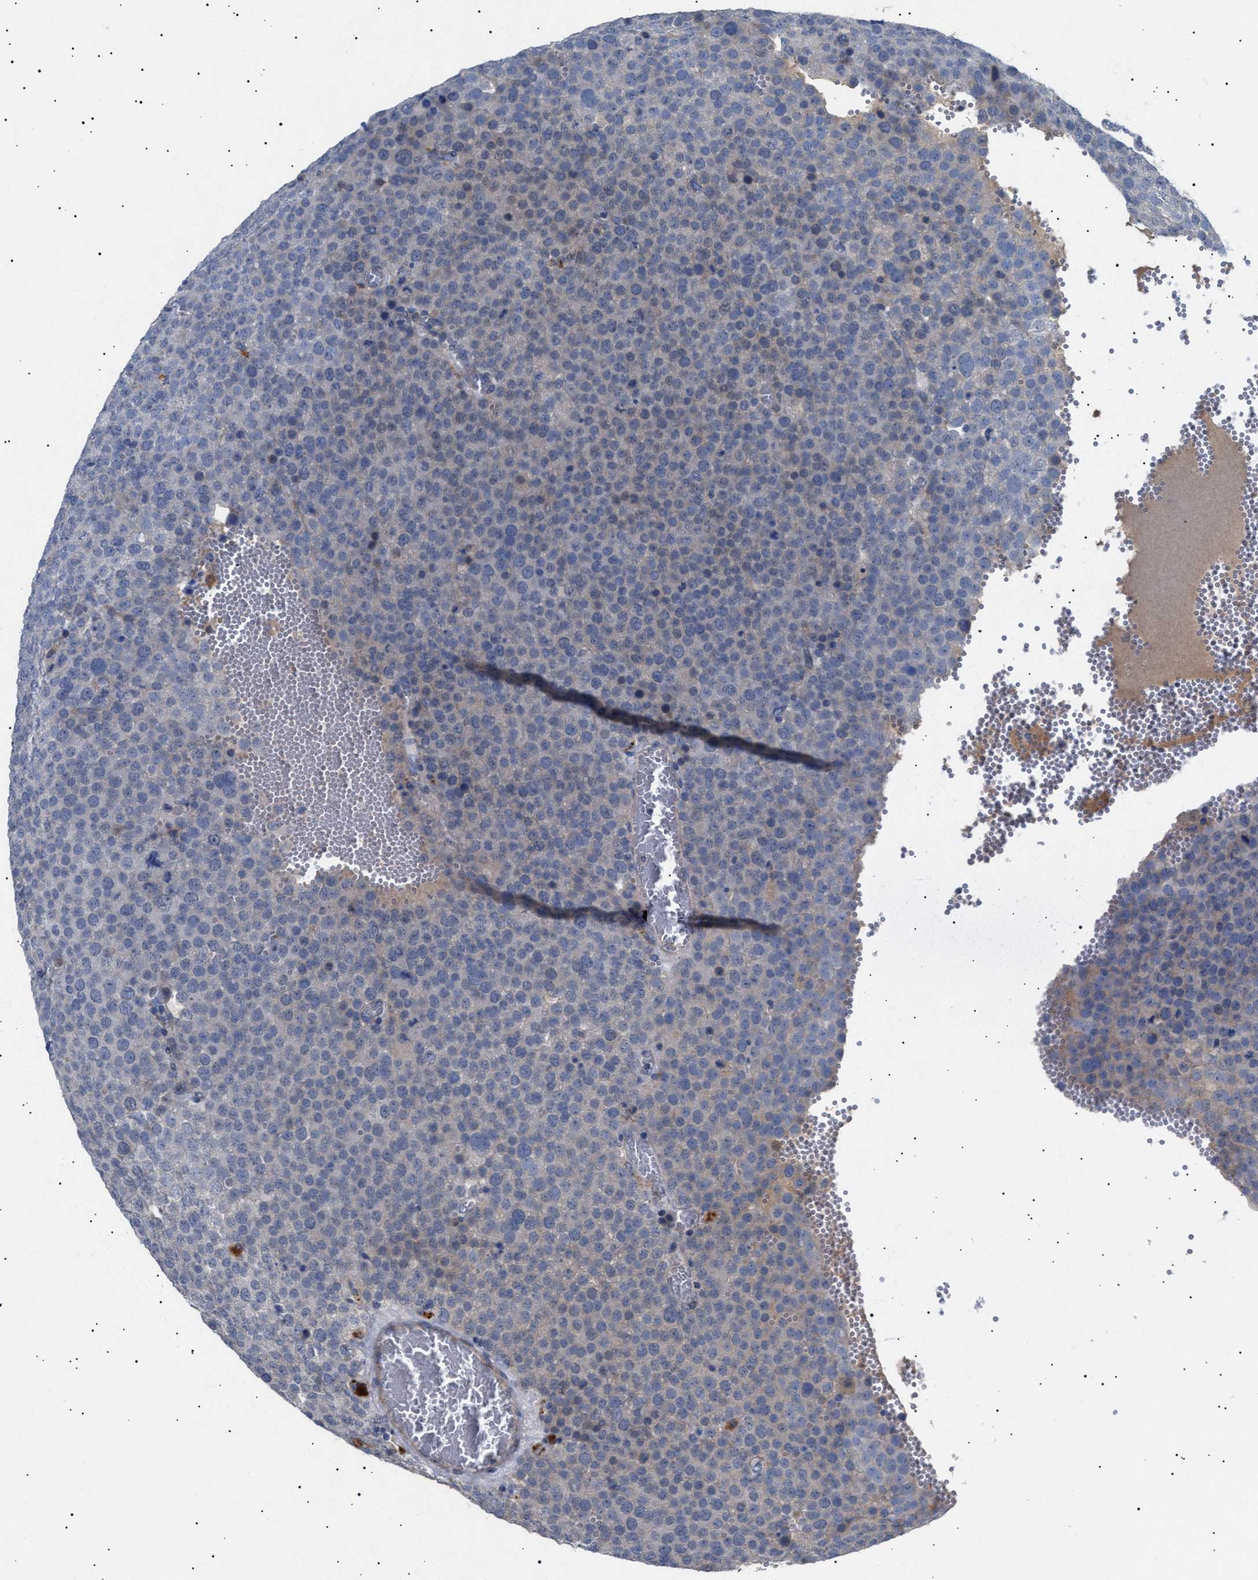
{"staining": {"intensity": "weak", "quantity": "<25%", "location": "cytoplasmic/membranous"}, "tissue": "testis cancer", "cell_type": "Tumor cells", "image_type": "cancer", "snomed": [{"axis": "morphology", "description": "Normal tissue, NOS"}, {"axis": "morphology", "description": "Seminoma, NOS"}, {"axis": "topography", "description": "Testis"}], "caption": "Immunohistochemical staining of seminoma (testis) exhibits no significant expression in tumor cells. (Immunohistochemistry (ihc), brightfield microscopy, high magnification).", "gene": "SIRT5", "patient": {"sex": "male", "age": 71}}